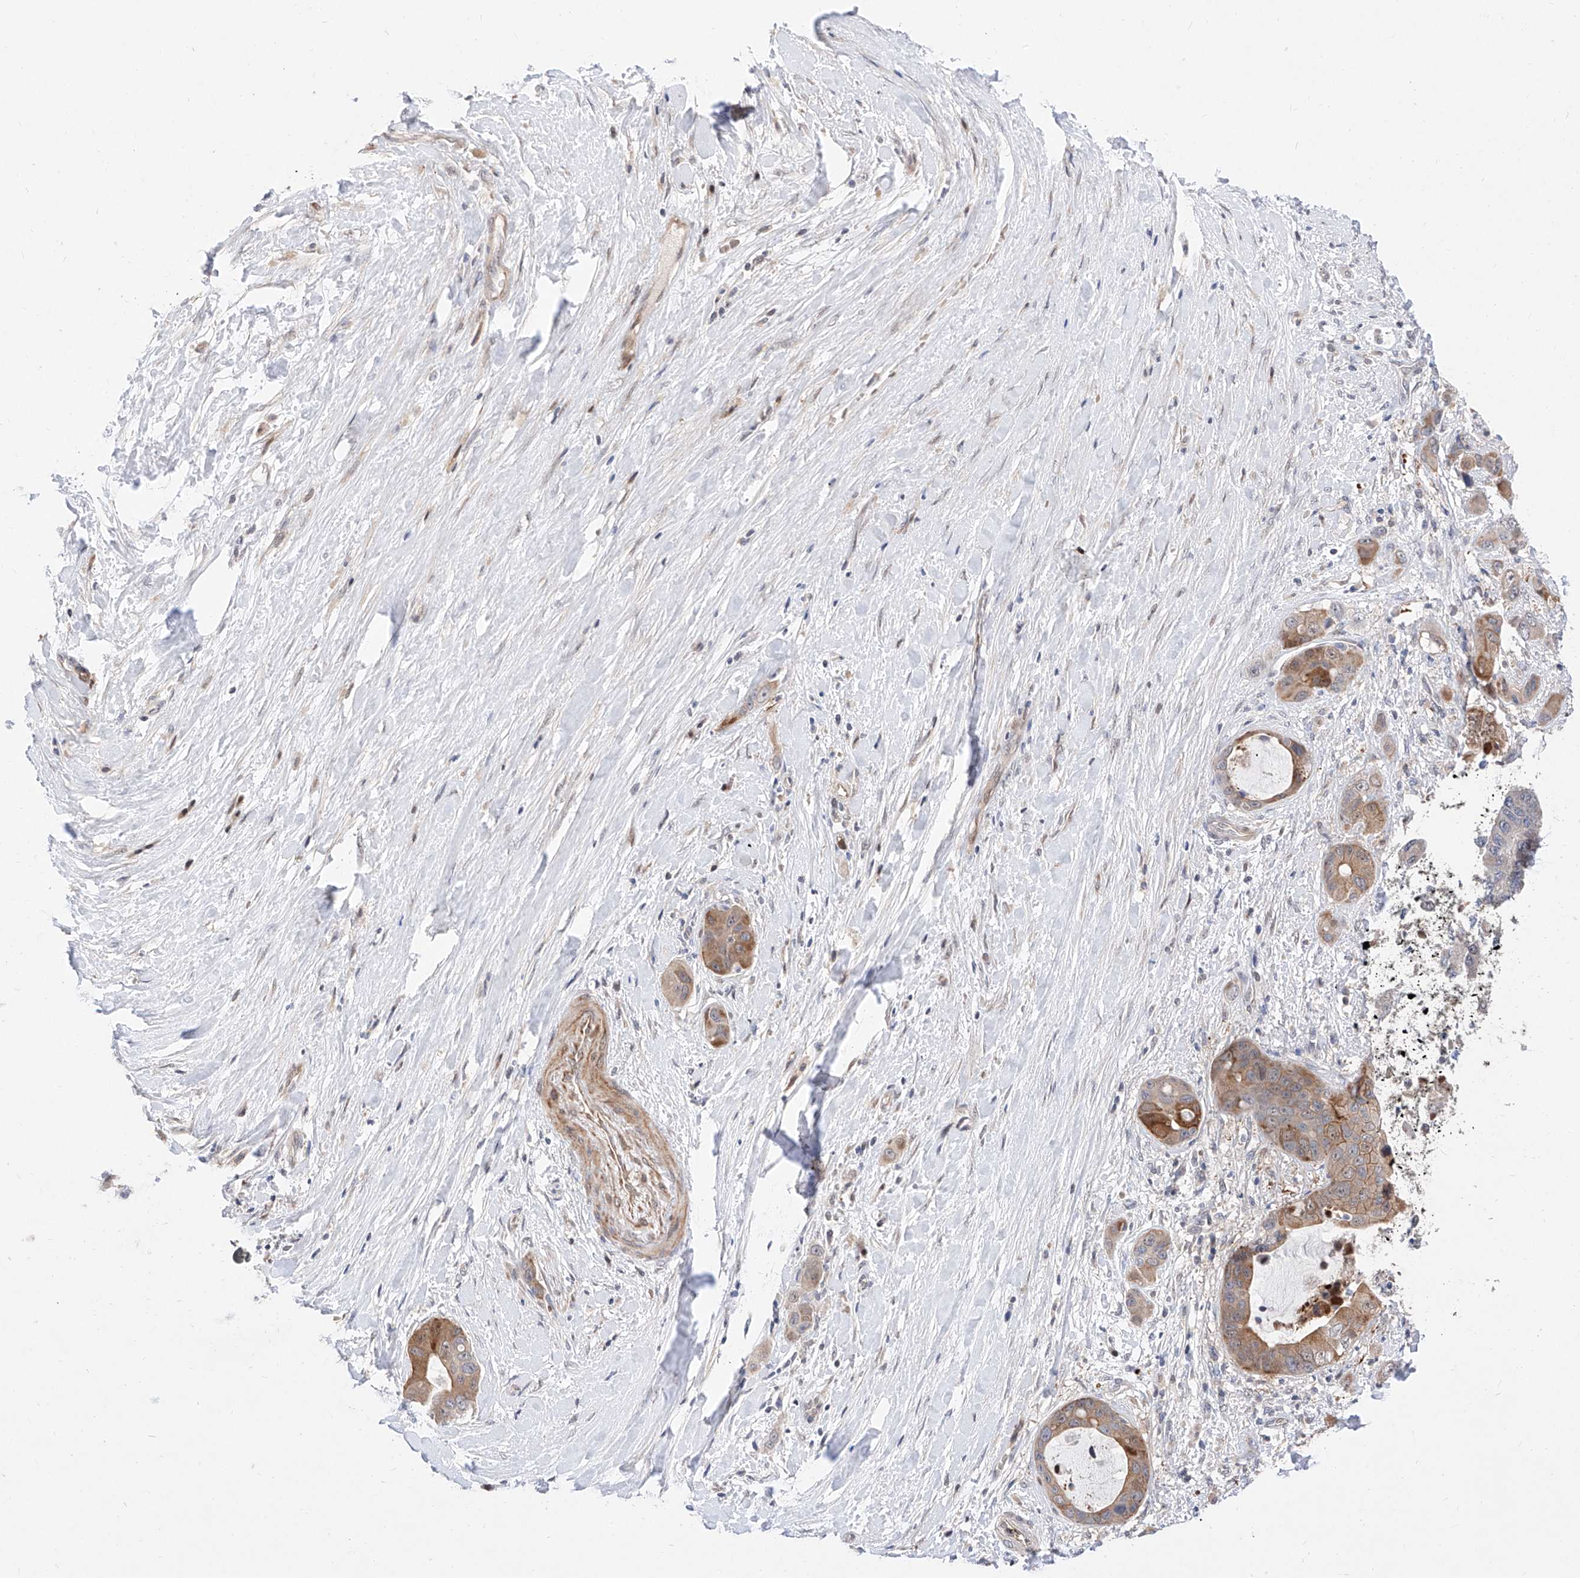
{"staining": {"intensity": "moderate", "quantity": ">75%", "location": "cytoplasmic/membranous"}, "tissue": "liver cancer", "cell_type": "Tumor cells", "image_type": "cancer", "snomed": [{"axis": "morphology", "description": "Cholangiocarcinoma"}, {"axis": "topography", "description": "Liver"}], "caption": "Brown immunohistochemical staining in human liver cancer exhibits moderate cytoplasmic/membranous positivity in approximately >75% of tumor cells.", "gene": "FUCA2", "patient": {"sex": "female", "age": 52}}